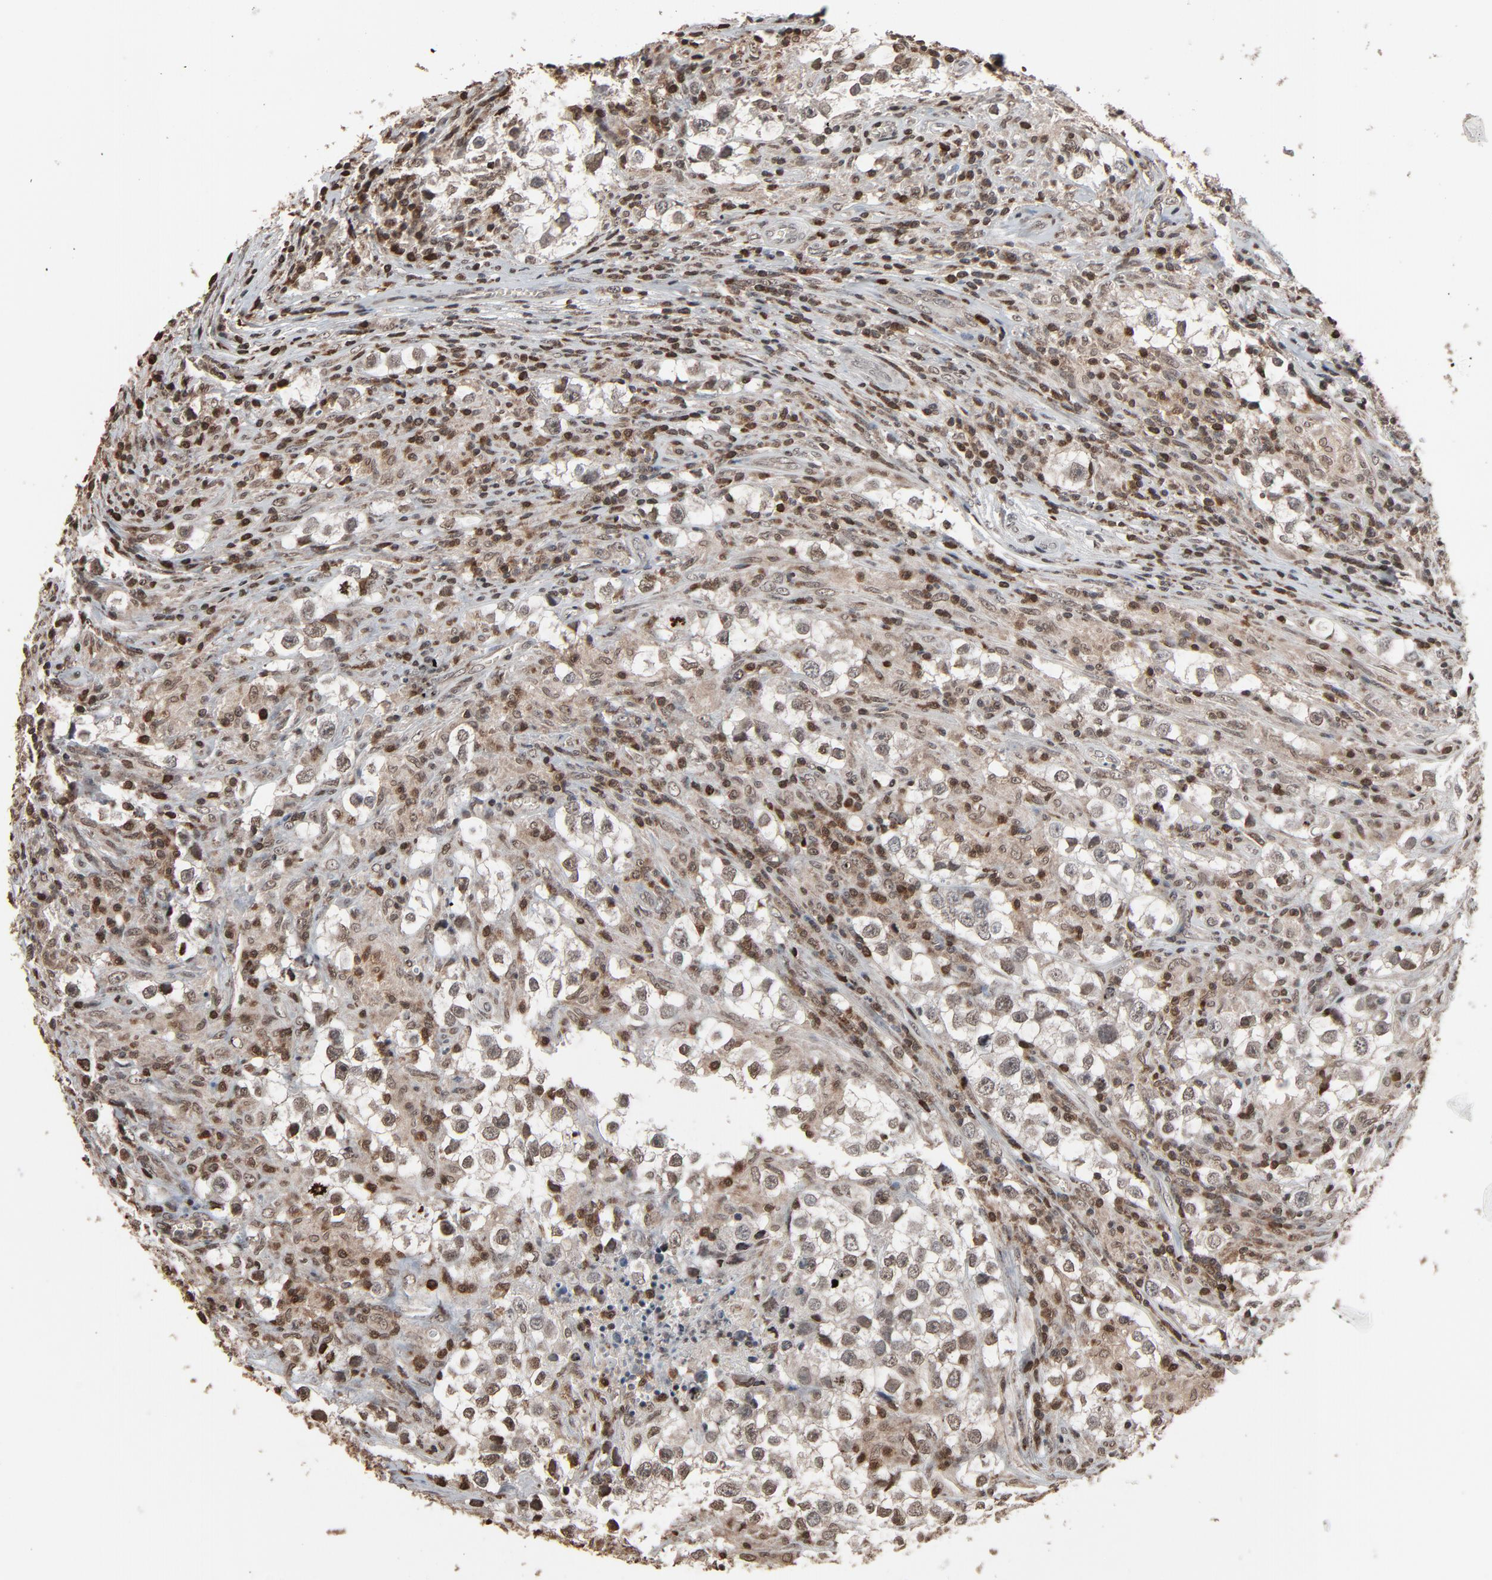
{"staining": {"intensity": "weak", "quantity": ">75%", "location": "nuclear"}, "tissue": "testis cancer", "cell_type": "Tumor cells", "image_type": "cancer", "snomed": [{"axis": "morphology", "description": "Seminoma, NOS"}, {"axis": "topography", "description": "Testis"}], "caption": "Immunohistochemistry (IHC) (DAB (3,3'-diaminobenzidine)) staining of human seminoma (testis) exhibits weak nuclear protein expression in approximately >75% of tumor cells.", "gene": "RPS6KA3", "patient": {"sex": "male", "age": 32}}